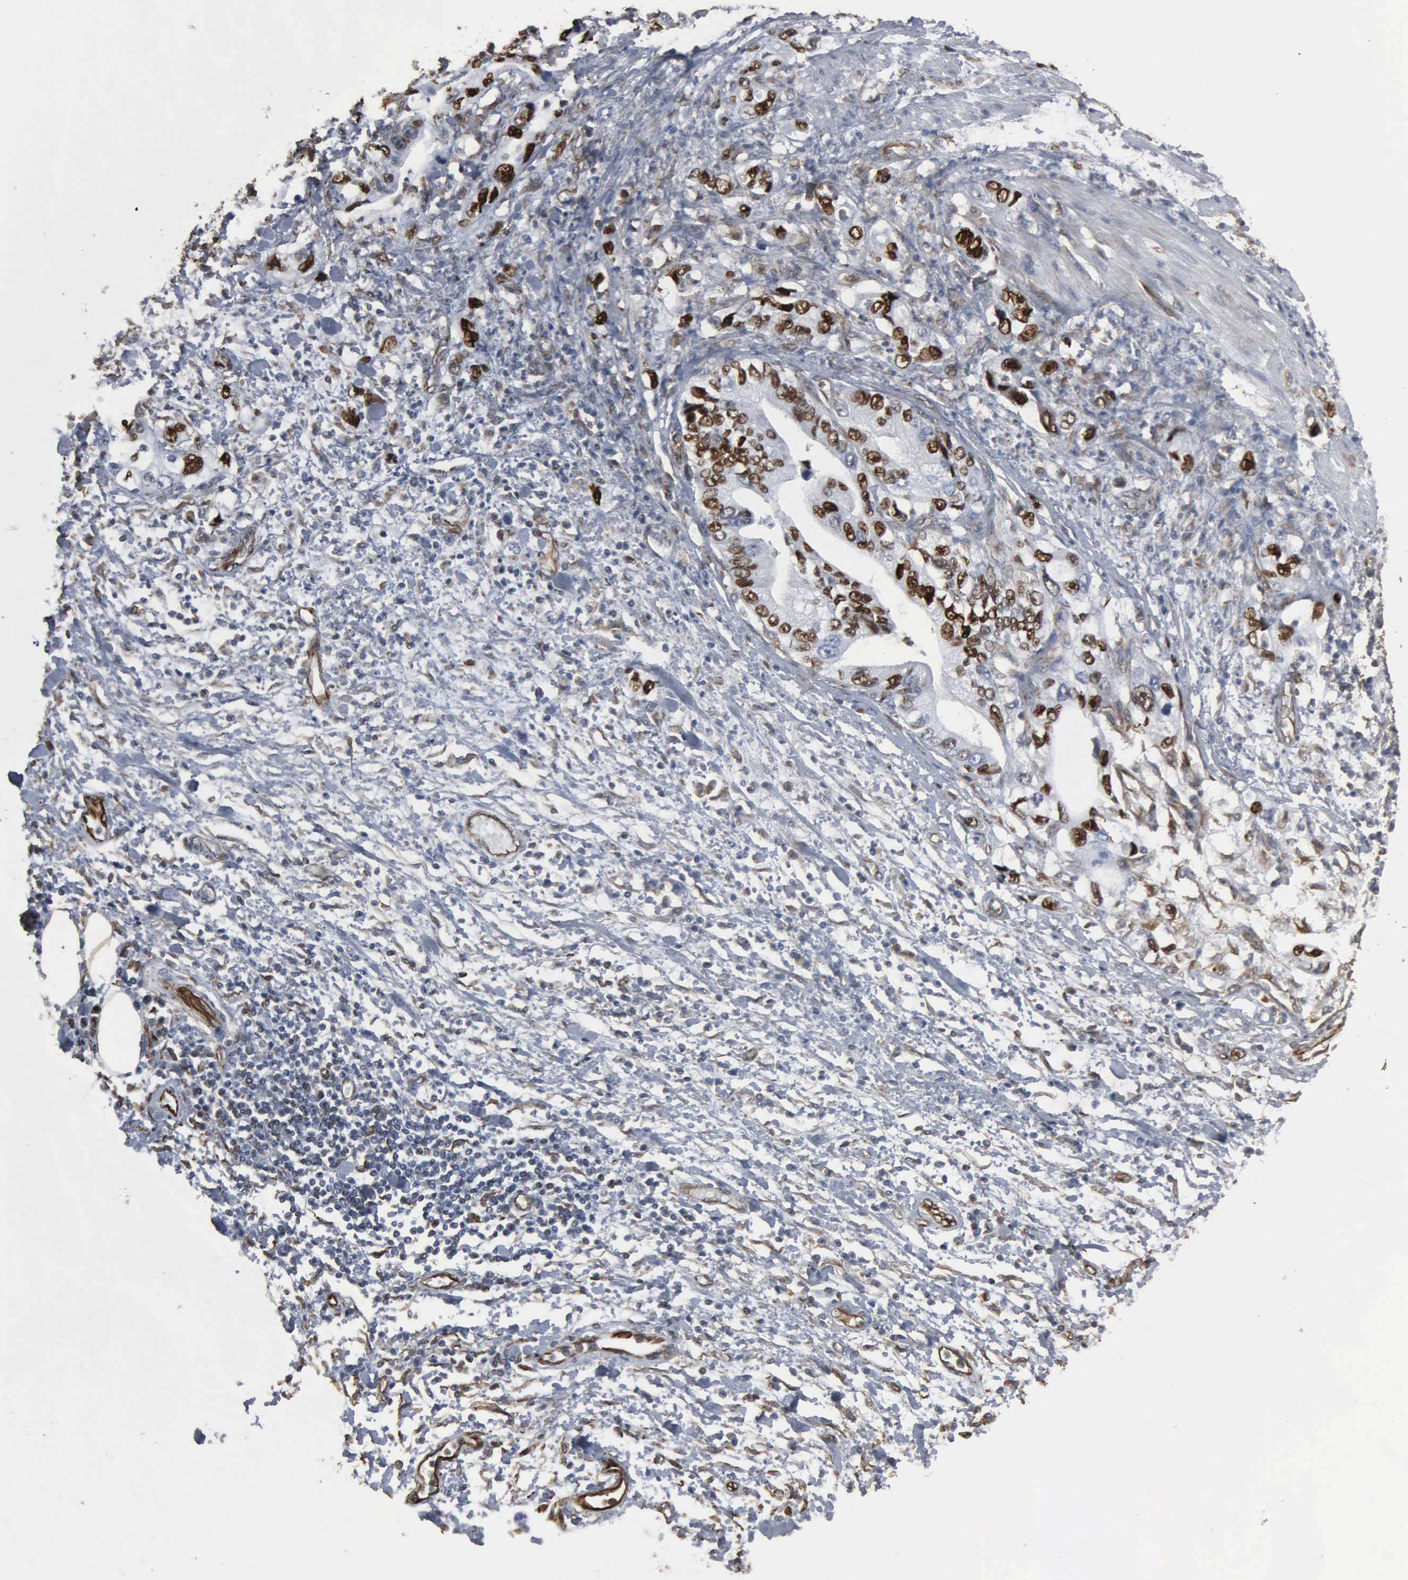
{"staining": {"intensity": "strong", "quantity": ">75%", "location": "nuclear"}, "tissue": "stomach cancer", "cell_type": "Tumor cells", "image_type": "cancer", "snomed": [{"axis": "morphology", "description": "Adenocarcinoma, NOS"}, {"axis": "topography", "description": "Pancreas"}, {"axis": "topography", "description": "Stomach, upper"}], "caption": "Immunohistochemistry (IHC) of human stomach adenocarcinoma displays high levels of strong nuclear expression in approximately >75% of tumor cells.", "gene": "CCNE1", "patient": {"sex": "male", "age": 77}}